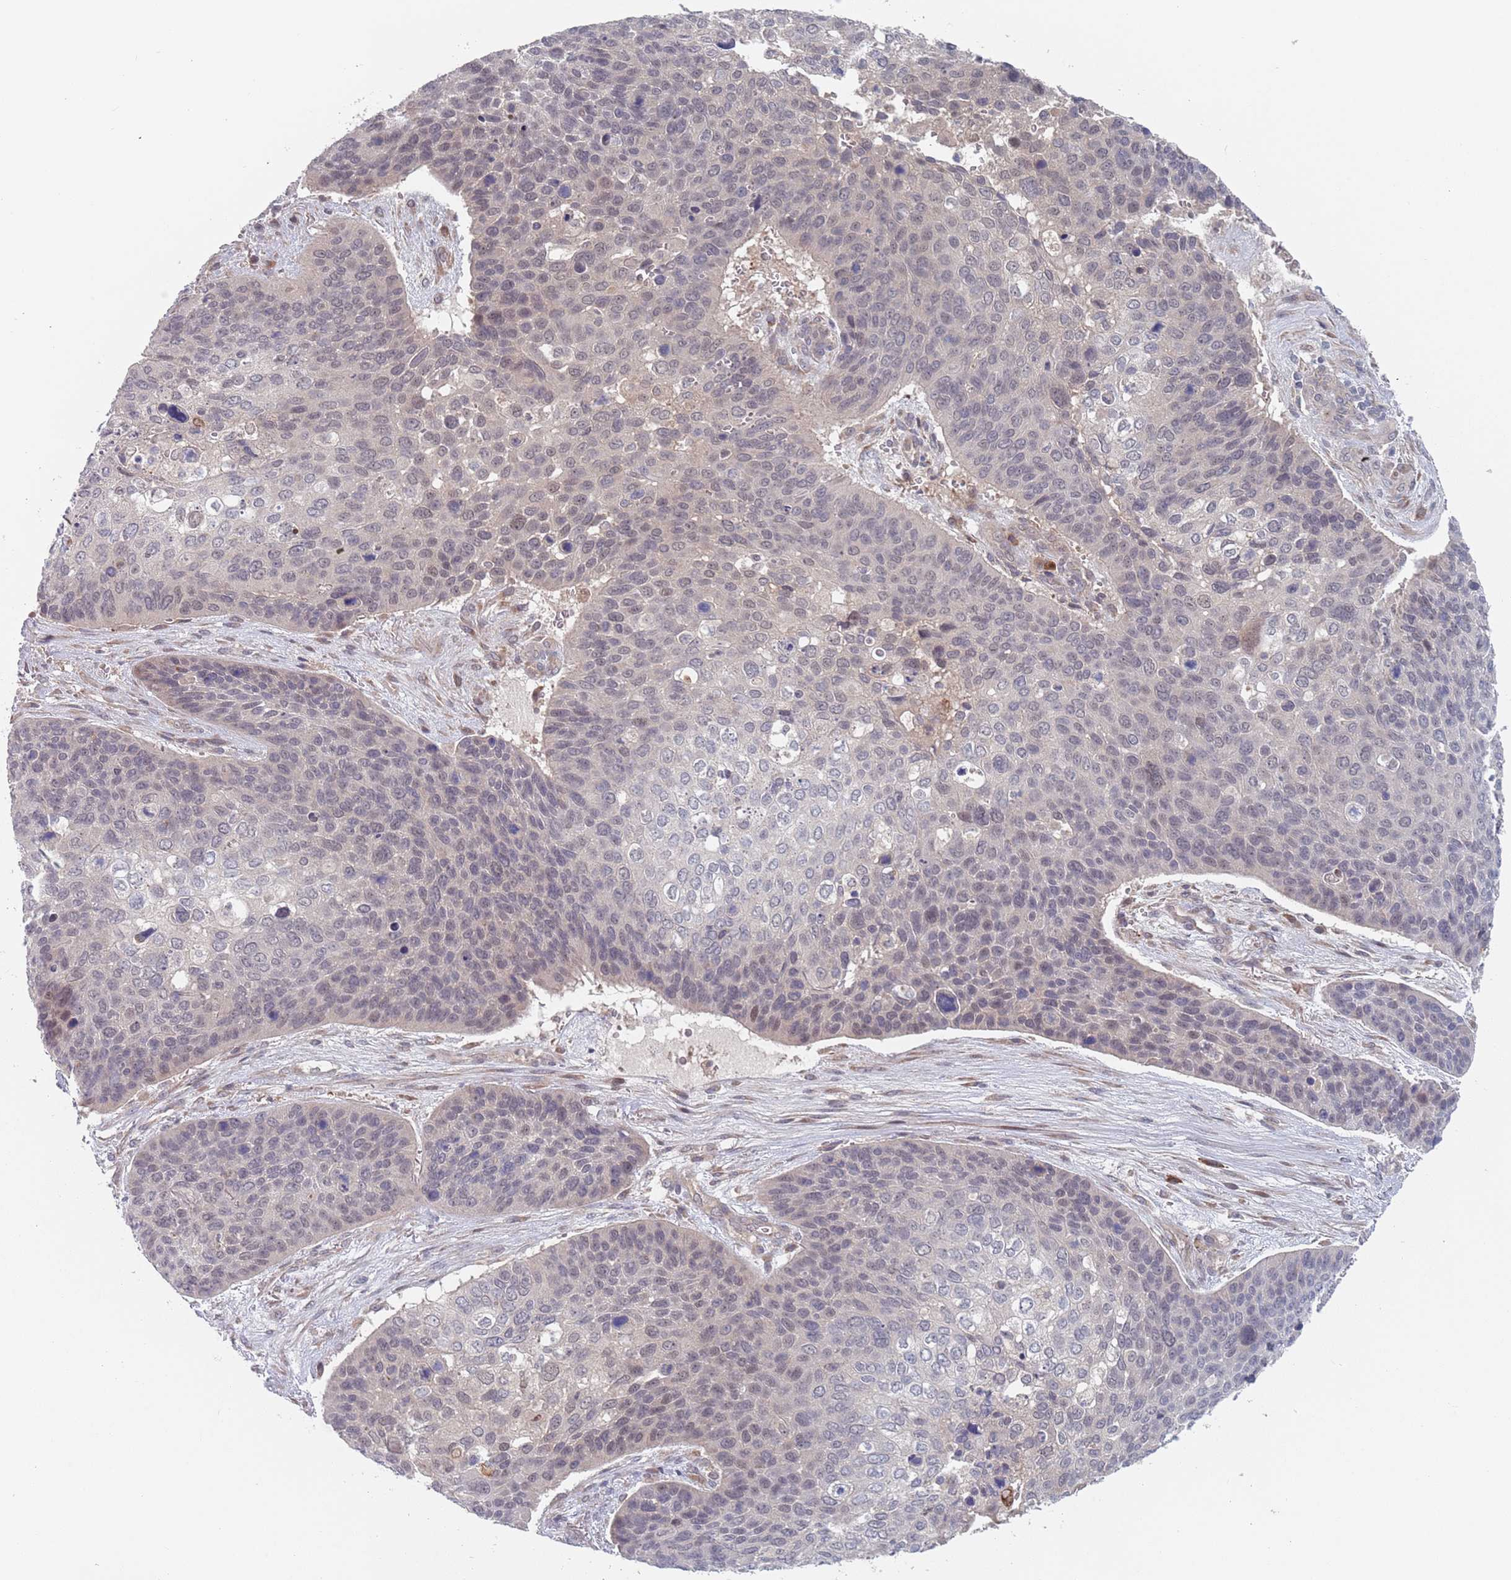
{"staining": {"intensity": "negative", "quantity": "none", "location": "none"}, "tissue": "skin cancer", "cell_type": "Tumor cells", "image_type": "cancer", "snomed": [{"axis": "morphology", "description": "Basal cell carcinoma"}, {"axis": "topography", "description": "Skin"}], "caption": "High power microscopy histopathology image of an IHC micrograph of basal cell carcinoma (skin), revealing no significant positivity in tumor cells.", "gene": "ZNF140", "patient": {"sex": "female", "age": 74}}